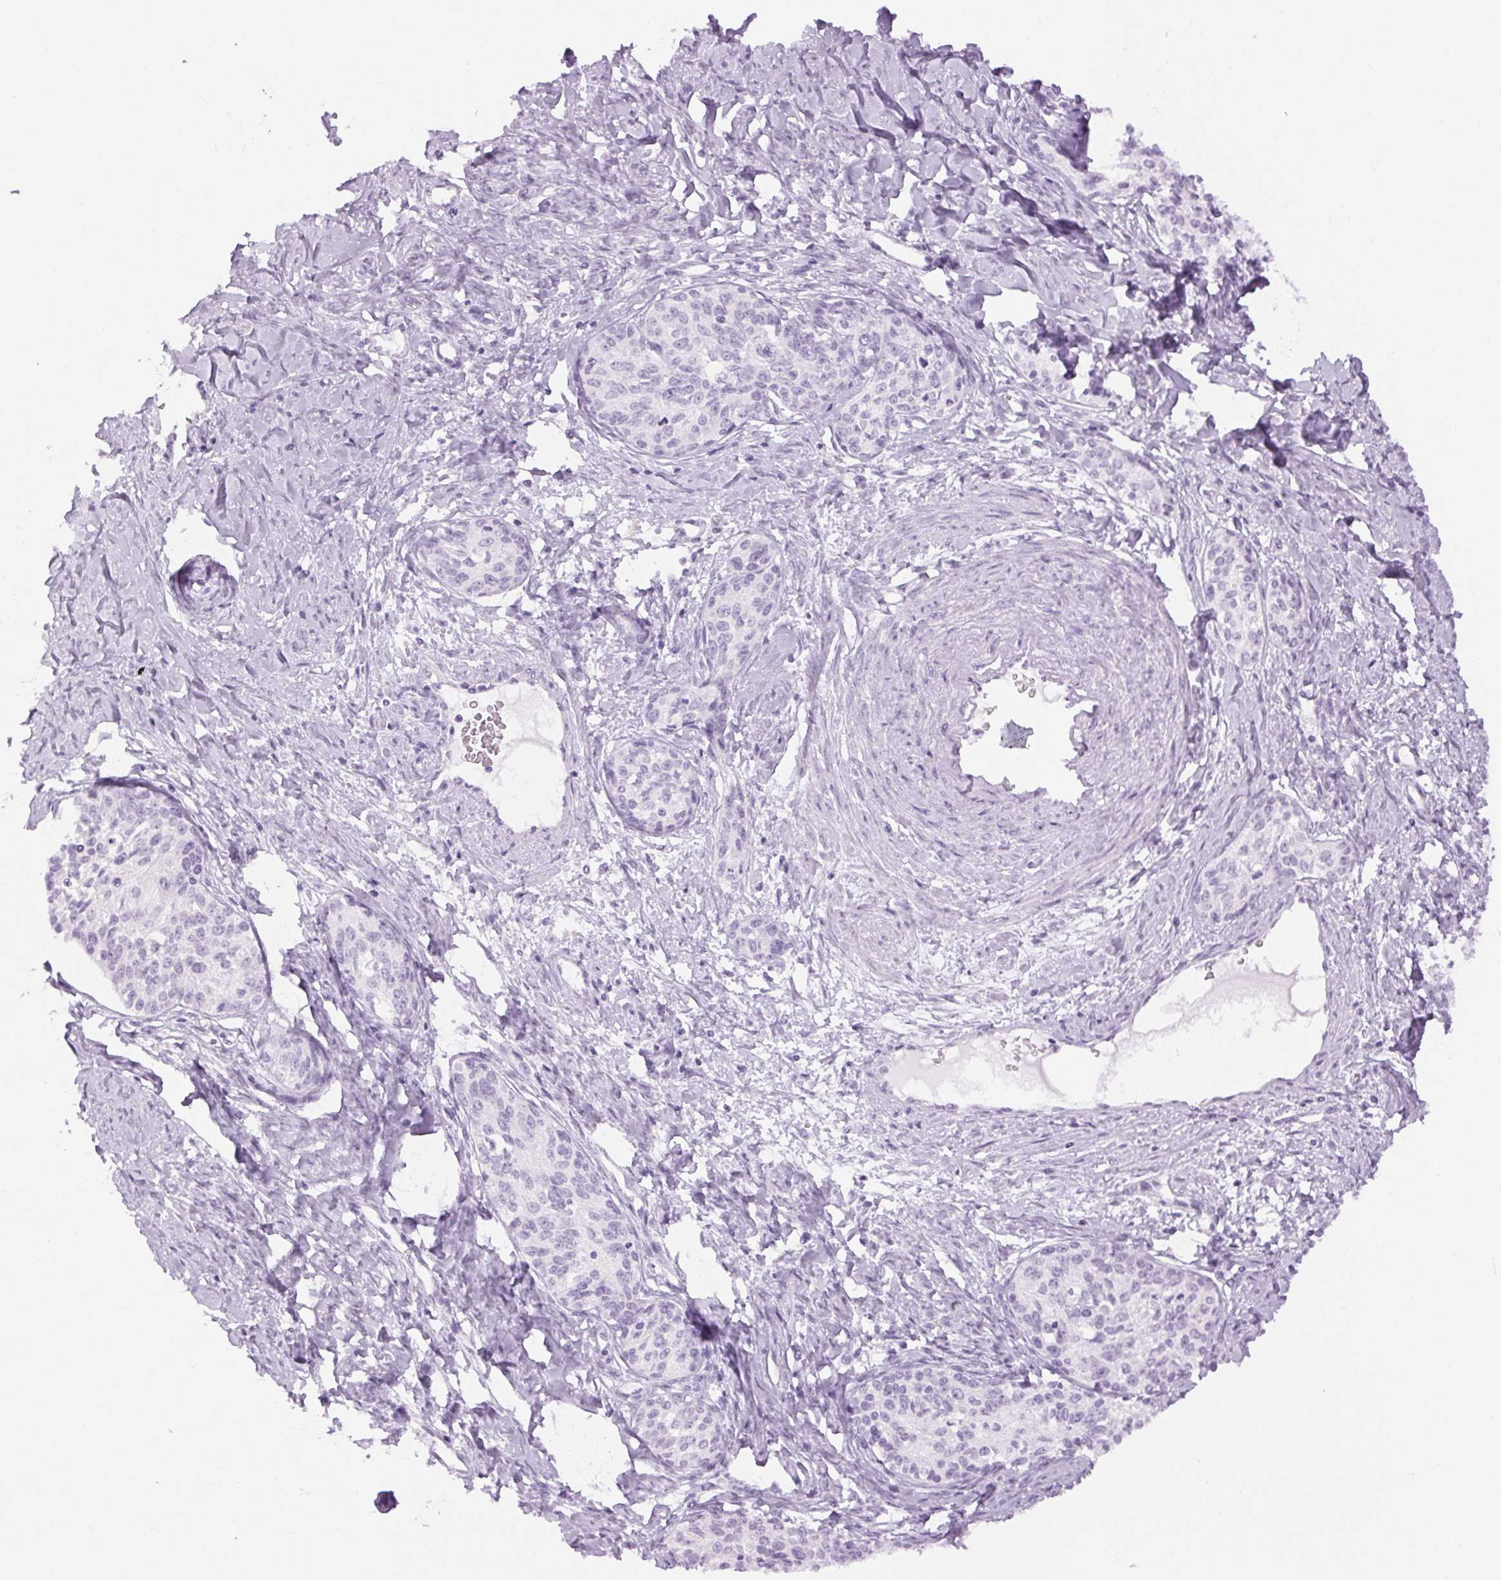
{"staining": {"intensity": "negative", "quantity": "none", "location": "none"}, "tissue": "cervical cancer", "cell_type": "Tumor cells", "image_type": "cancer", "snomed": [{"axis": "morphology", "description": "Squamous cell carcinoma, NOS"}, {"axis": "morphology", "description": "Adenocarcinoma, NOS"}, {"axis": "topography", "description": "Cervix"}], "caption": "Immunohistochemistry (IHC) photomicrograph of neoplastic tissue: human cervical cancer (adenocarcinoma) stained with DAB demonstrates no significant protein staining in tumor cells.", "gene": "BEND2", "patient": {"sex": "female", "age": 52}}